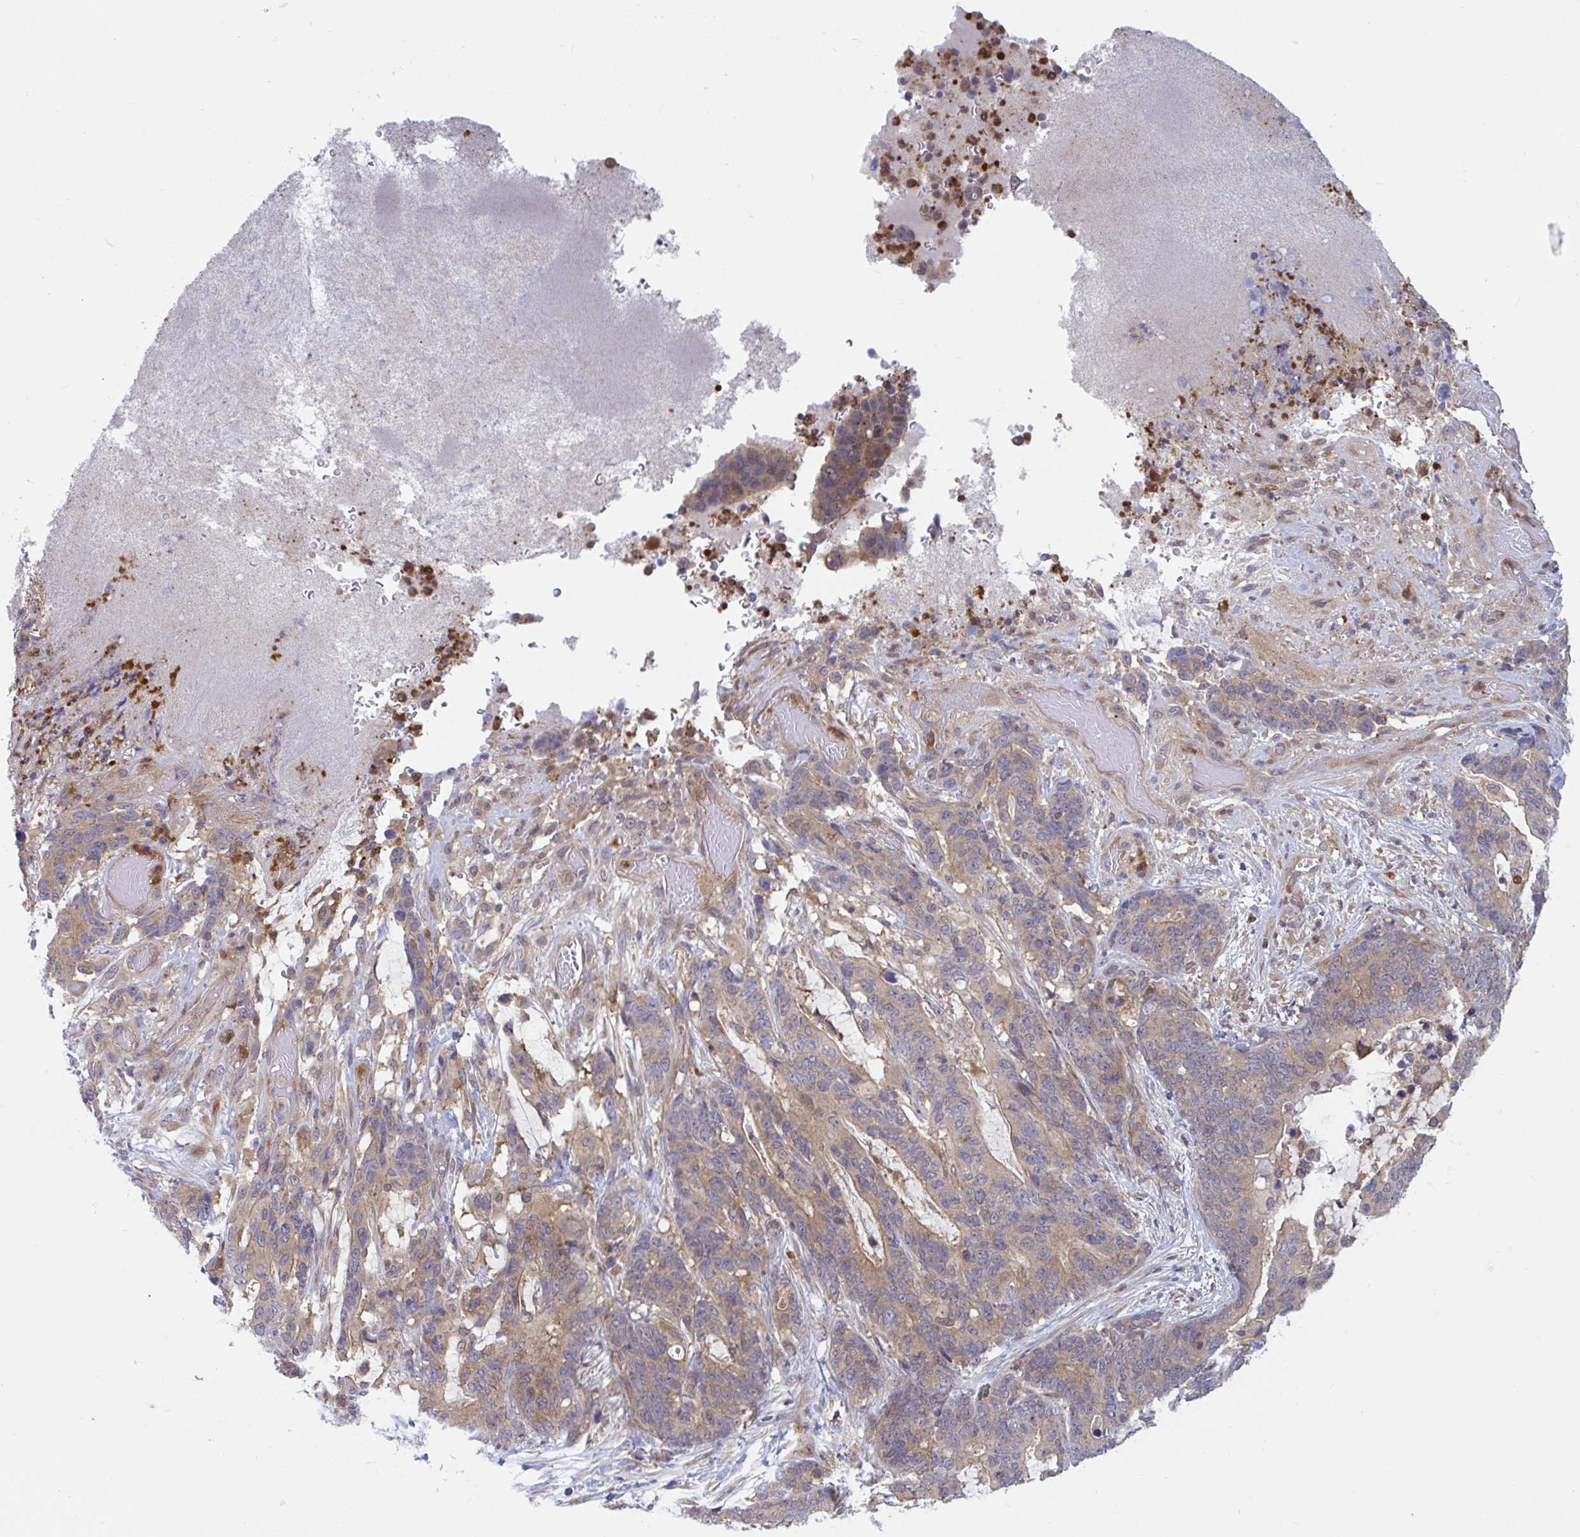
{"staining": {"intensity": "weak", "quantity": "25%-75%", "location": "cytoplasmic/membranous"}, "tissue": "stomach cancer", "cell_type": "Tumor cells", "image_type": "cancer", "snomed": [{"axis": "morphology", "description": "Normal tissue, NOS"}, {"axis": "morphology", "description": "Adenocarcinoma, NOS"}, {"axis": "topography", "description": "Stomach"}], "caption": "A brown stain shows weak cytoplasmic/membranous positivity of a protein in stomach adenocarcinoma tumor cells. The staining was performed using DAB (3,3'-diaminobenzidine) to visualize the protein expression in brown, while the nuclei were stained in blue with hematoxylin (Magnification: 20x).", "gene": "LMNTD2", "patient": {"sex": "female", "age": 64}}